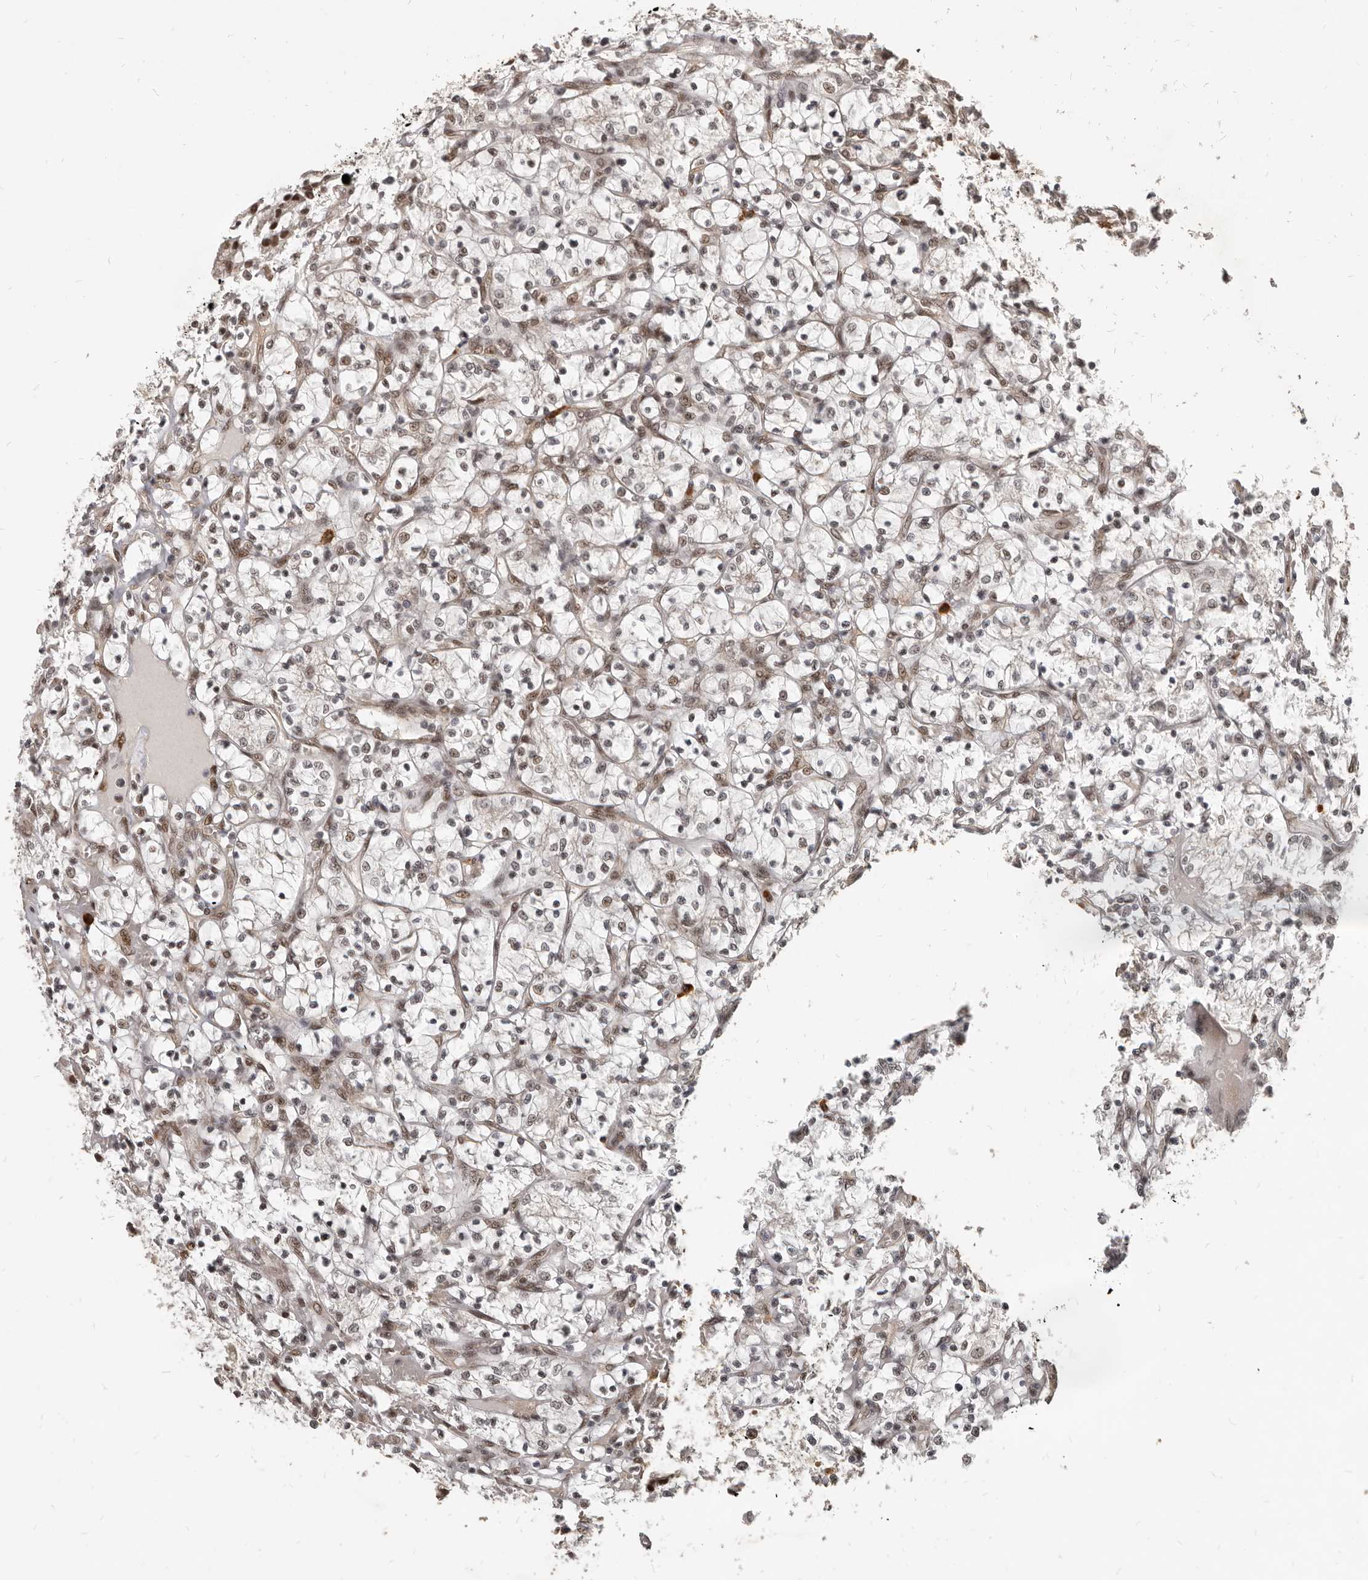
{"staining": {"intensity": "moderate", "quantity": ">75%", "location": "nuclear"}, "tissue": "renal cancer", "cell_type": "Tumor cells", "image_type": "cancer", "snomed": [{"axis": "morphology", "description": "Adenocarcinoma, NOS"}, {"axis": "topography", "description": "Kidney"}], "caption": "Human adenocarcinoma (renal) stained with a brown dye exhibits moderate nuclear positive positivity in approximately >75% of tumor cells.", "gene": "ATF5", "patient": {"sex": "female", "age": 69}}